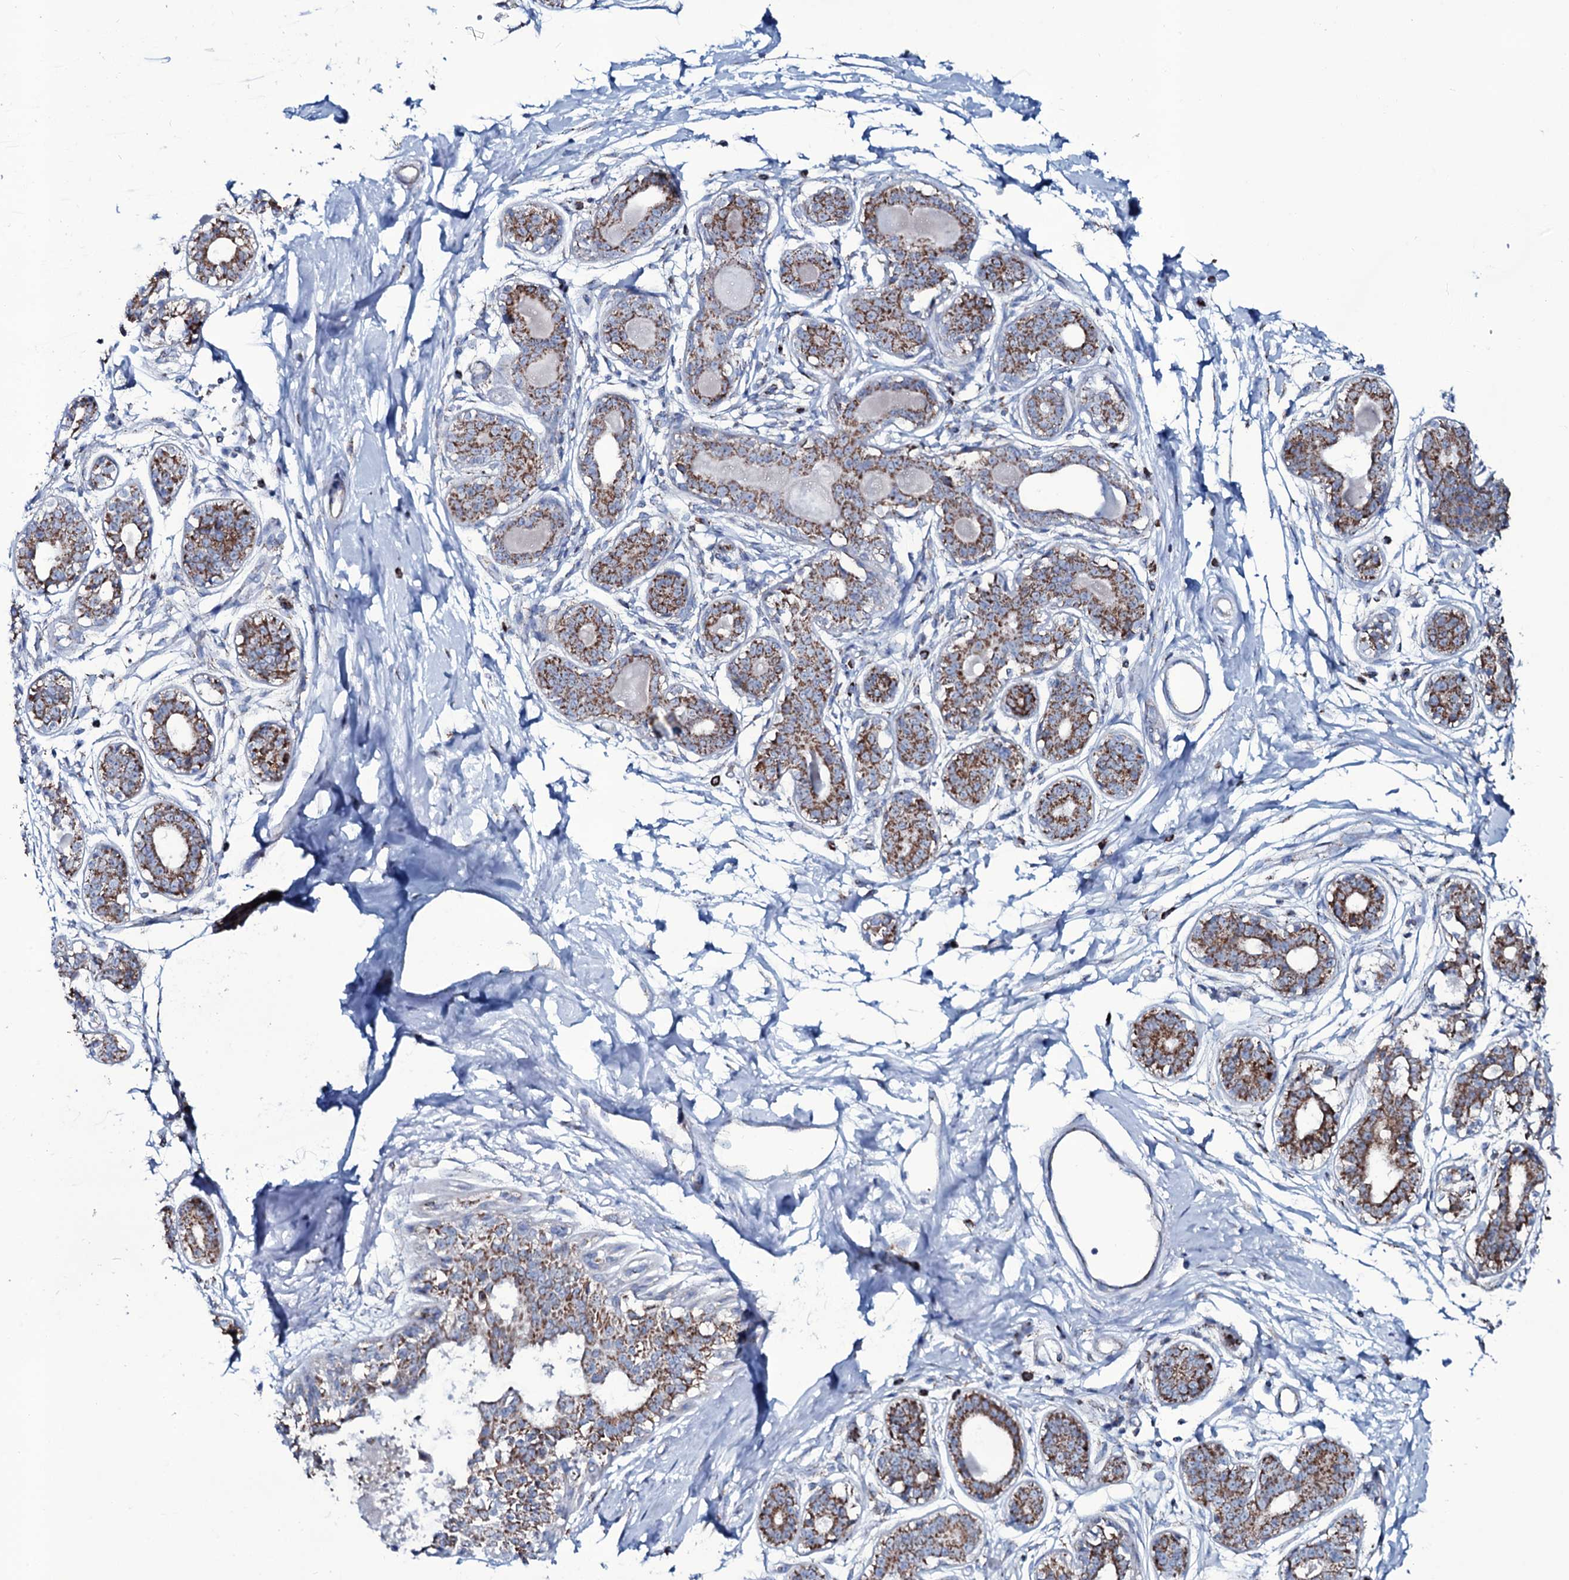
{"staining": {"intensity": "negative", "quantity": "none", "location": "none"}, "tissue": "breast", "cell_type": "Adipocytes", "image_type": "normal", "snomed": [{"axis": "morphology", "description": "Normal tissue, NOS"}, {"axis": "topography", "description": "Breast"}], "caption": "Immunohistochemistry histopathology image of unremarkable human breast stained for a protein (brown), which displays no positivity in adipocytes.", "gene": "MRPS35", "patient": {"sex": "female", "age": 45}}